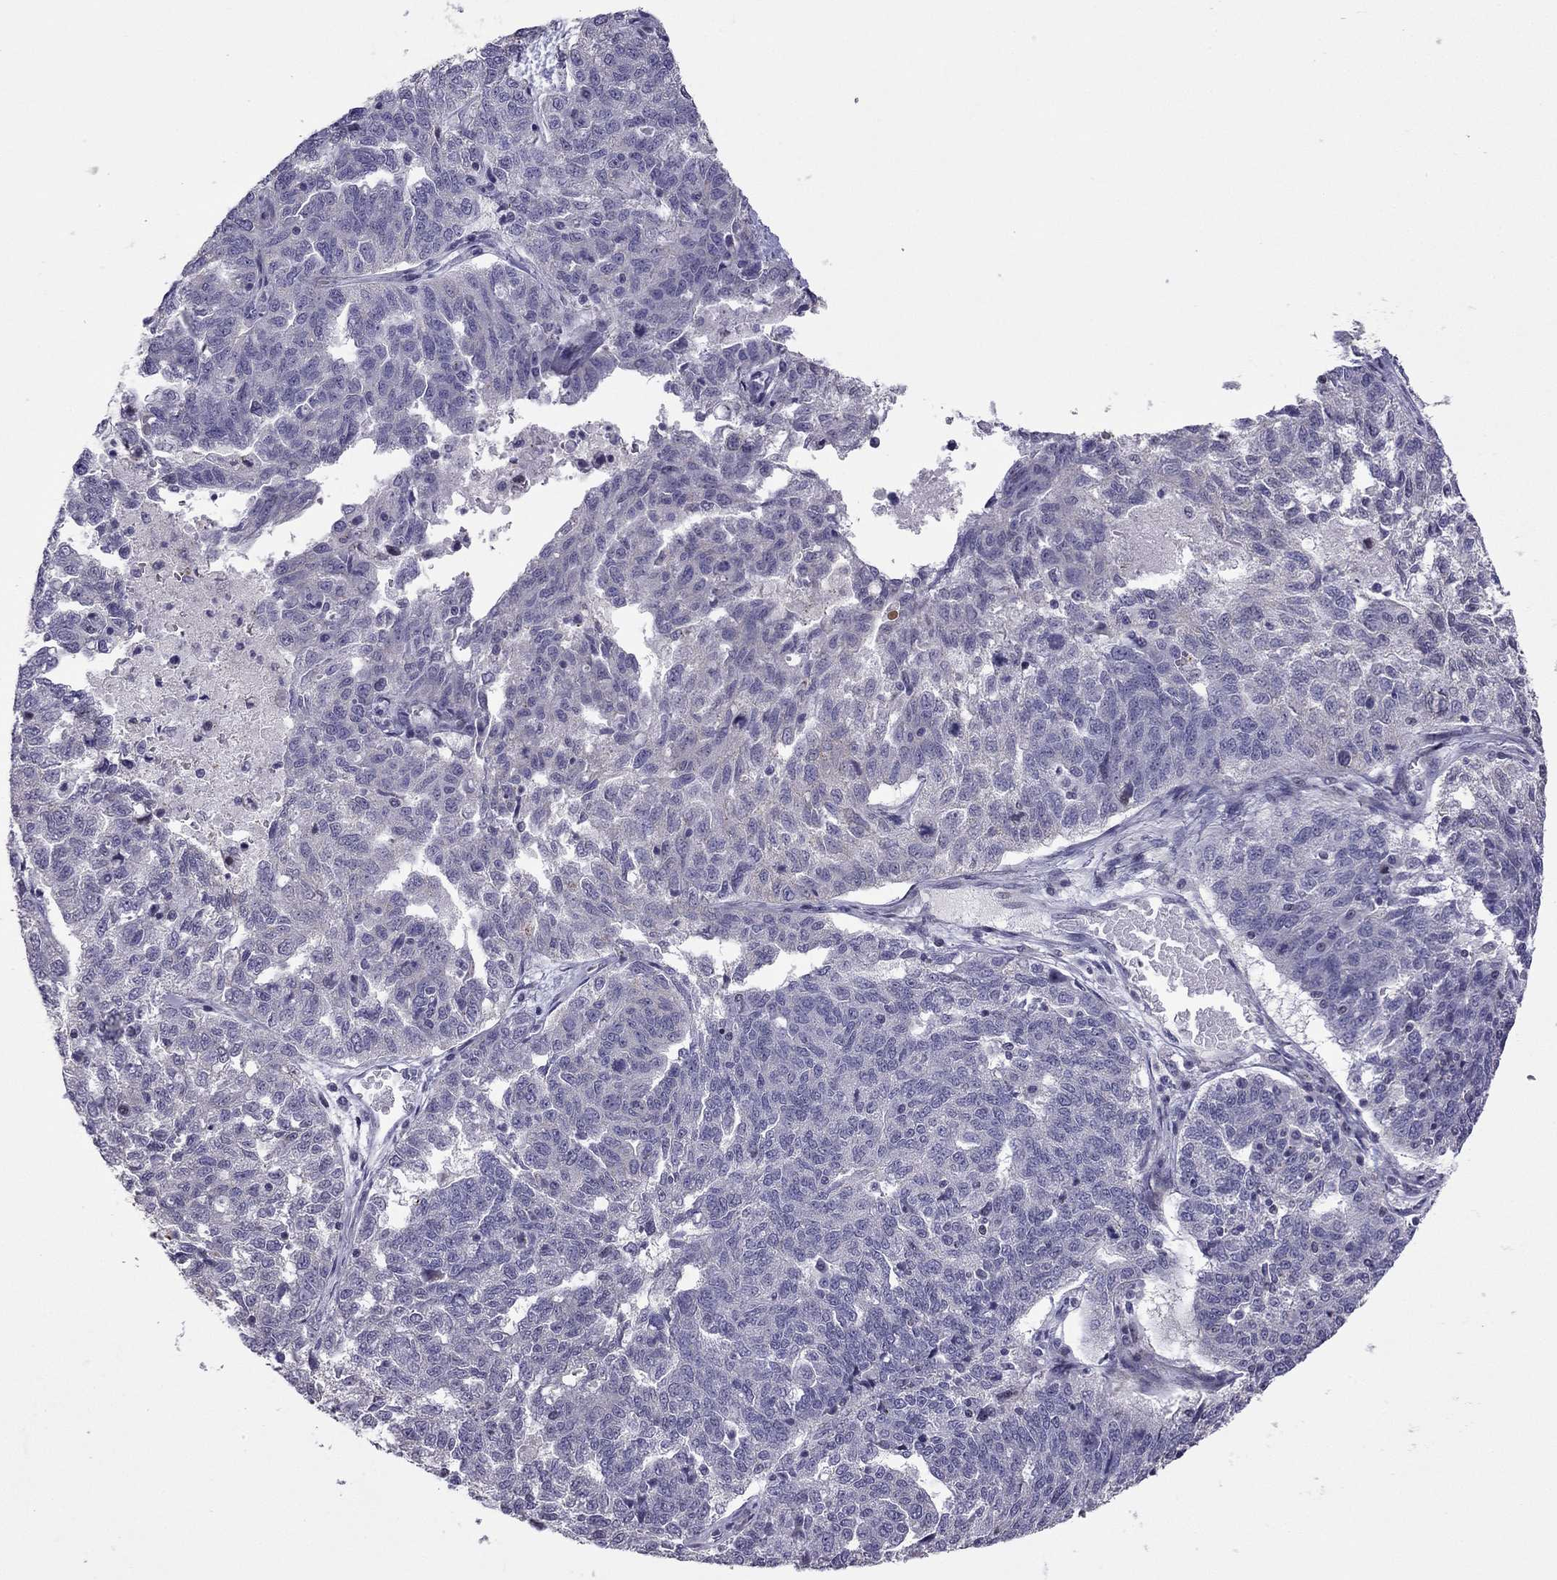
{"staining": {"intensity": "negative", "quantity": "none", "location": "none"}, "tissue": "ovarian cancer", "cell_type": "Tumor cells", "image_type": "cancer", "snomed": [{"axis": "morphology", "description": "Cystadenocarcinoma, serous, NOS"}, {"axis": "topography", "description": "Ovary"}], "caption": "DAB (3,3'-diaminobenzidine) immunohistochemical staining of serous cystadenocarcinoma (ovarian) displays no significant expression in tumor cells. The staining was performed using DAB to visualize the protein expression in brown, while the nuclei were stained in blue with hematoxylin (Magnification: 20x).", "gene": "CFAP70", "patient": {"sex": "female", "age": 71}}